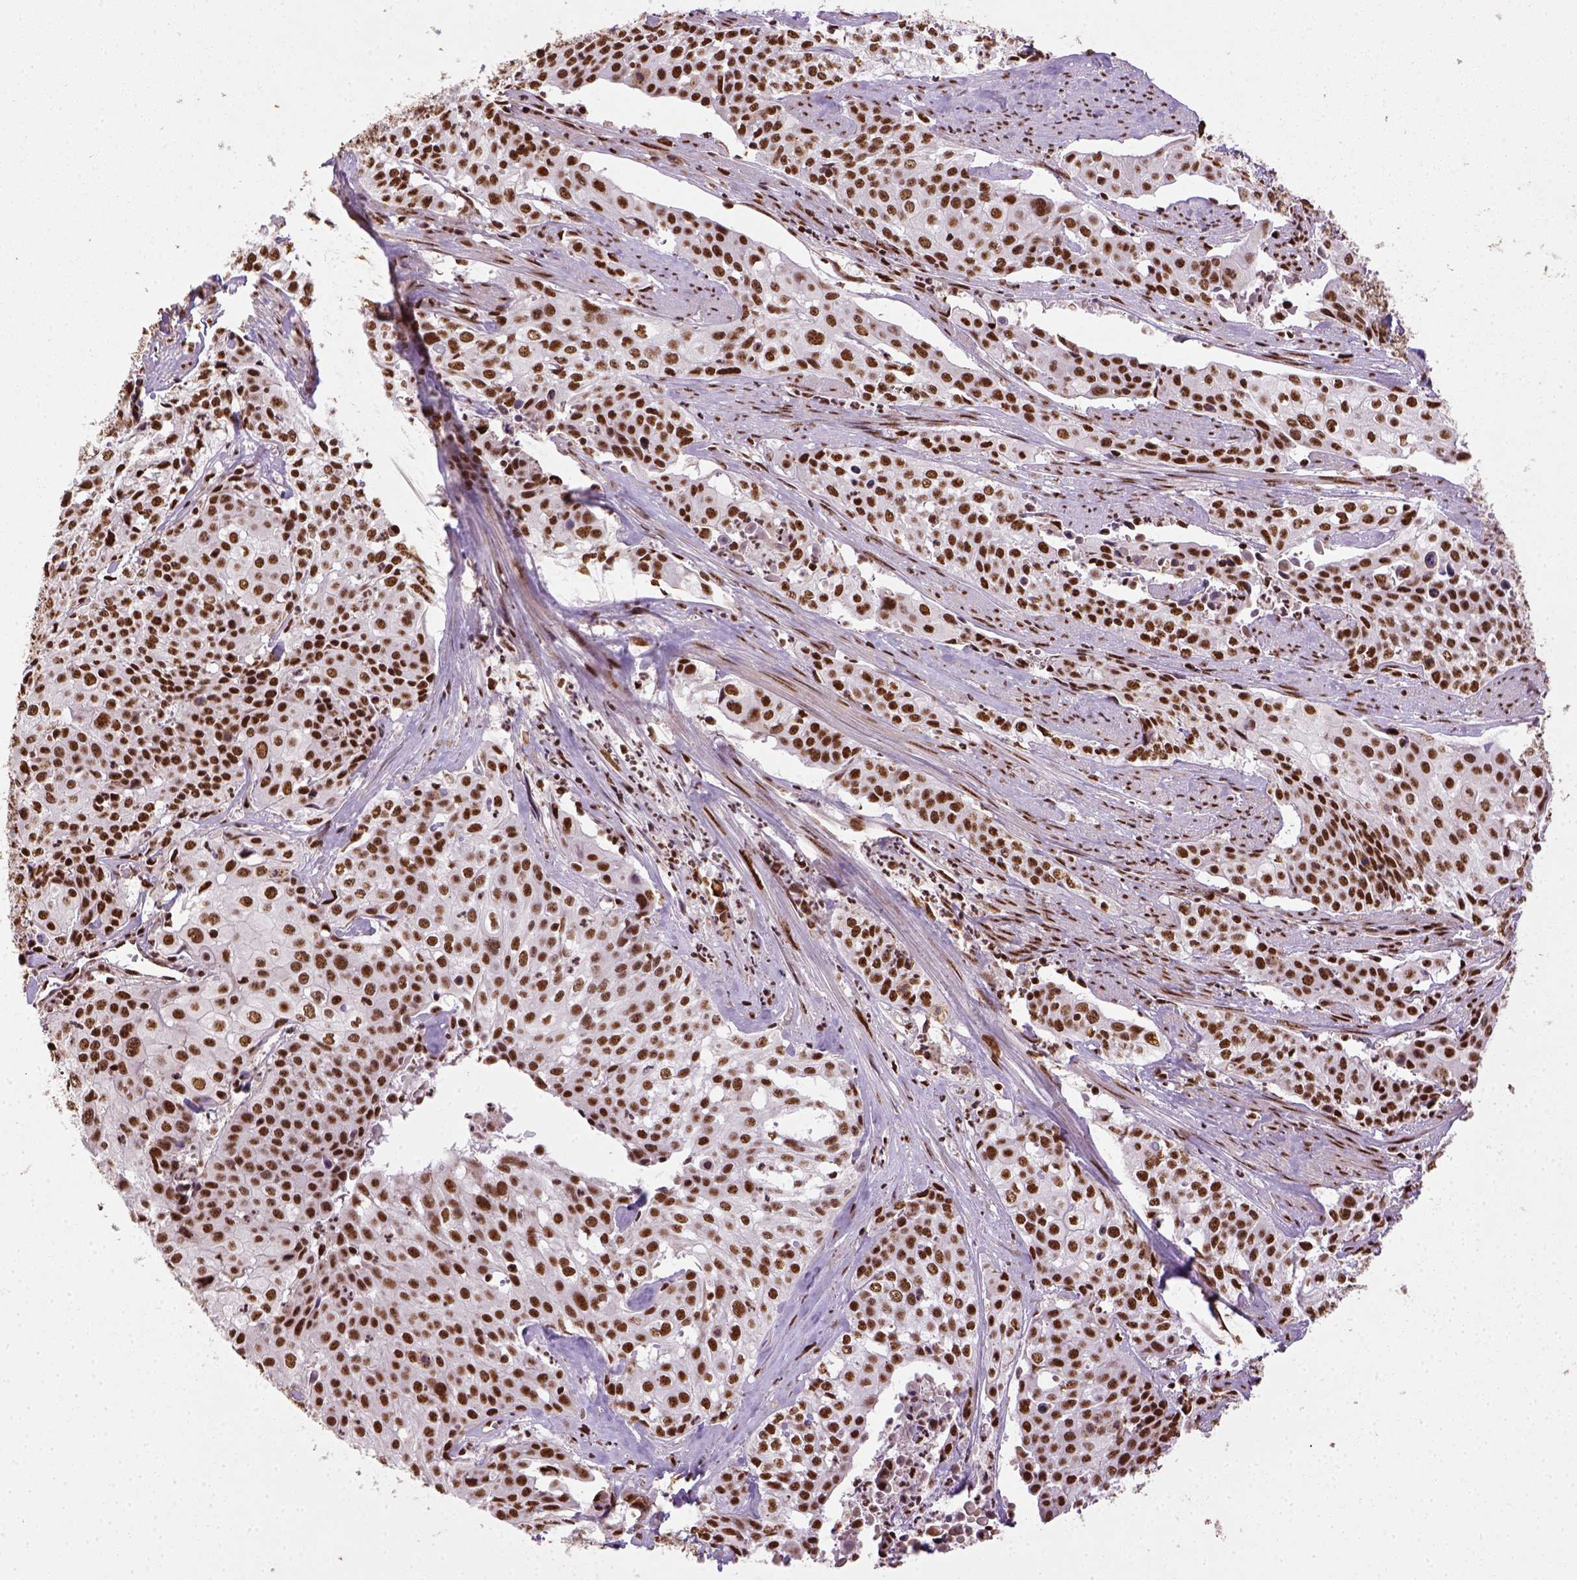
{"staining": {"intensity": "strong", "quantity": ">75%", "location": "nuclear"}, "tissue": "cervical cancer", "cell_type": "Tumor cells", "image_type": "cancer", "snomed": [{"axis": "morphology", "description": "Squamous cell carcinoma, NOS"}, {"axis": "topography", "description": "Cervix"}], "caption": "A brown stain highlights strong nuclear expression of a protein in human cervical cancer (squamous cell carcinoma) tumor cells.", "gene": "CCAR1", "patient": {"sex": "female", "age": 39}}